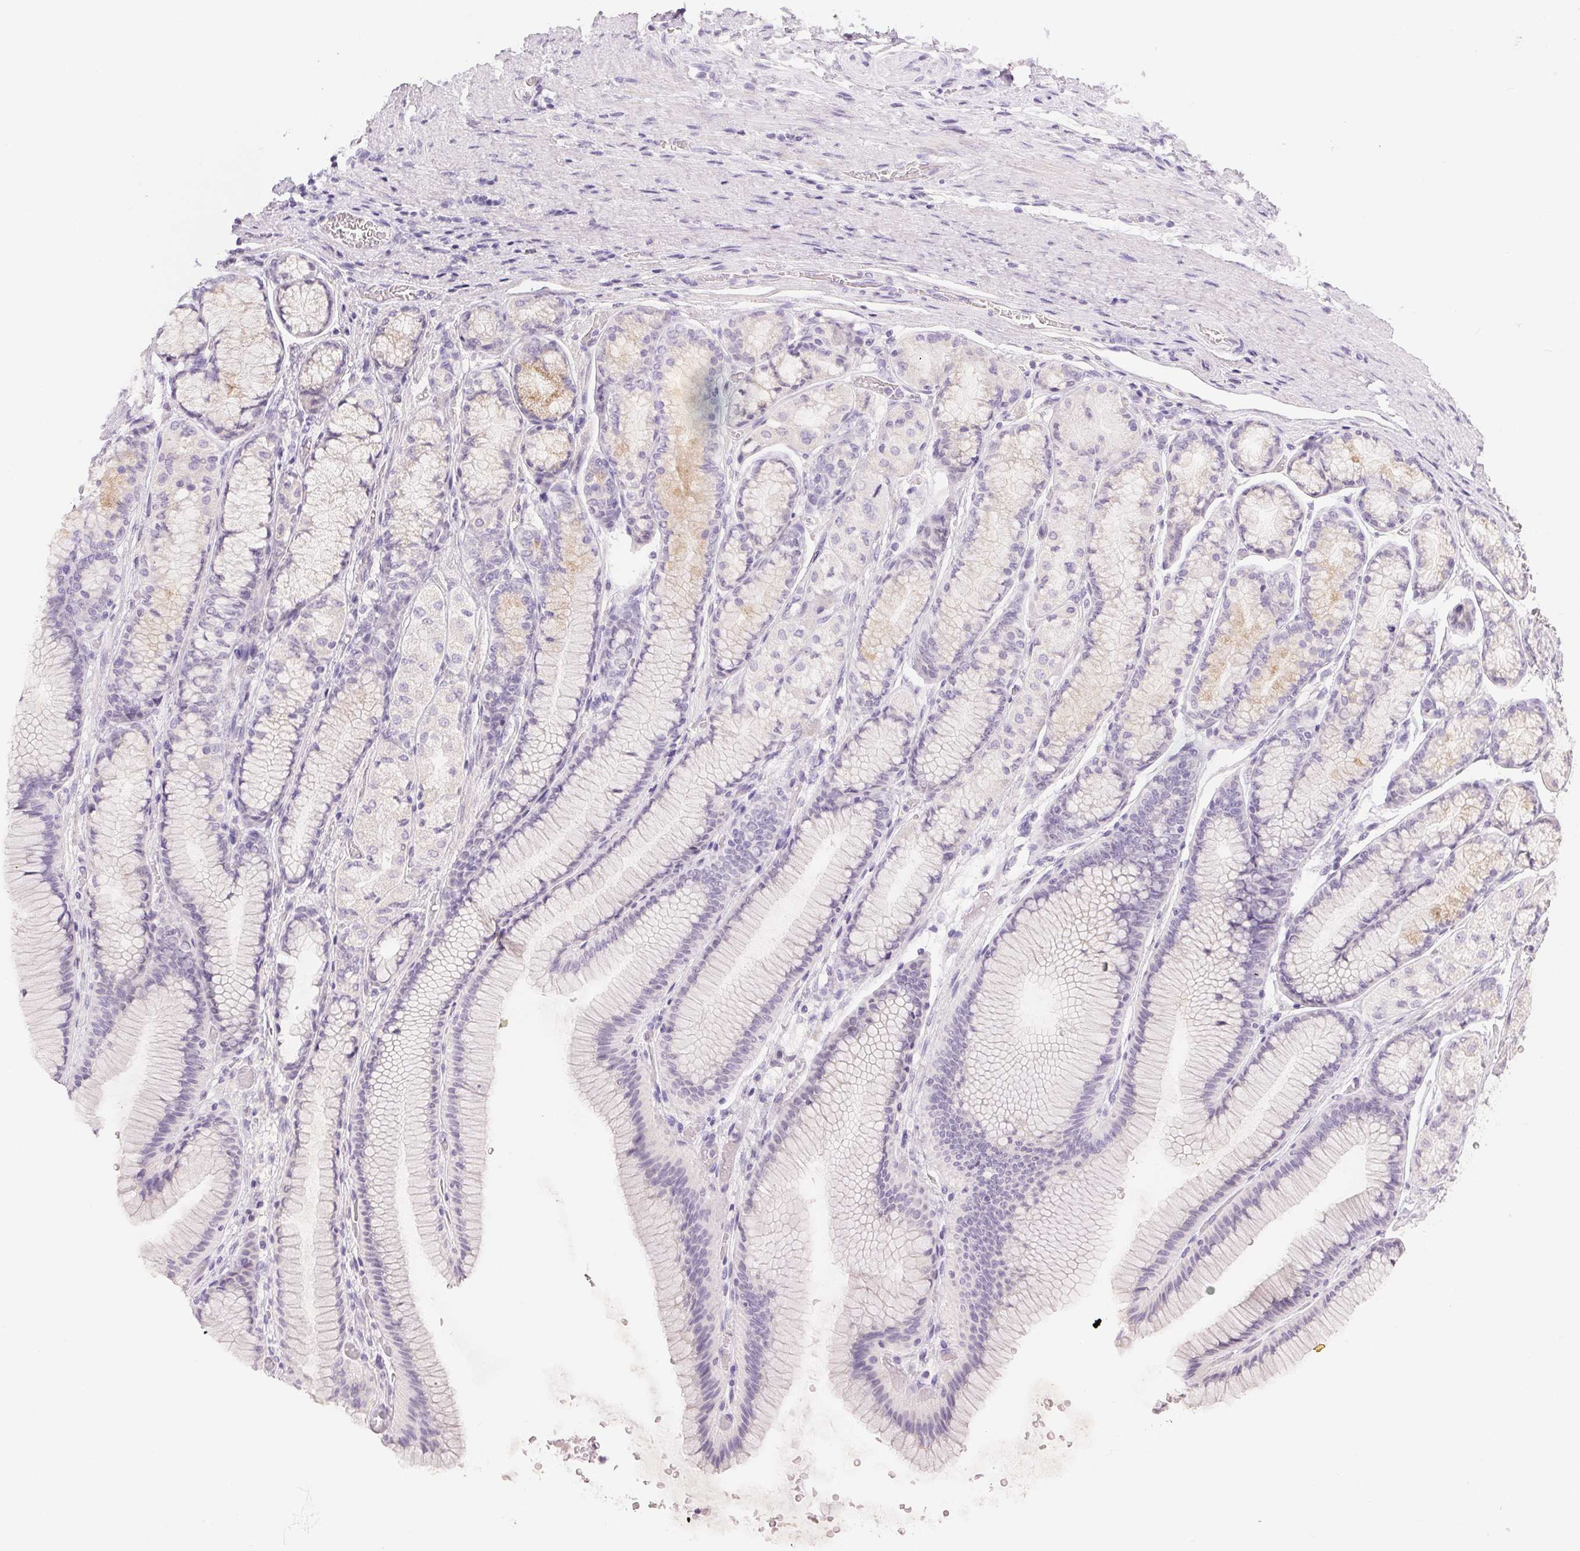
{"staining": {"intensity": "weak", "quantity": "<25%", "location": "cytoplasmic/membranous"}, "tissue": "stomach", "cell_type": "Glandular cells", "image_type": "normal", "snomed": [{"axis": "morphology", "description": "Normal tissue, NOS"}, {"axis": "morphology", "description": "Adenocarcinoma, NOS"}, {"axis": "morphology", "description": "Adenocarcinoma, High grade"}, {"axis": "topography", "description": "Stomach, upper"}, {"axis": "topography", "description": "Stomach"}], "caption": "Immunohistochemistry (IHC) photomicrograph of normal stomach: human stomach stained with DAB (3,3'-diaminobenzidine) exhibits no significant protein positivity in glandular cells.", "gene": "MIOX", "patient": {"sex": "female", "age": 65}}